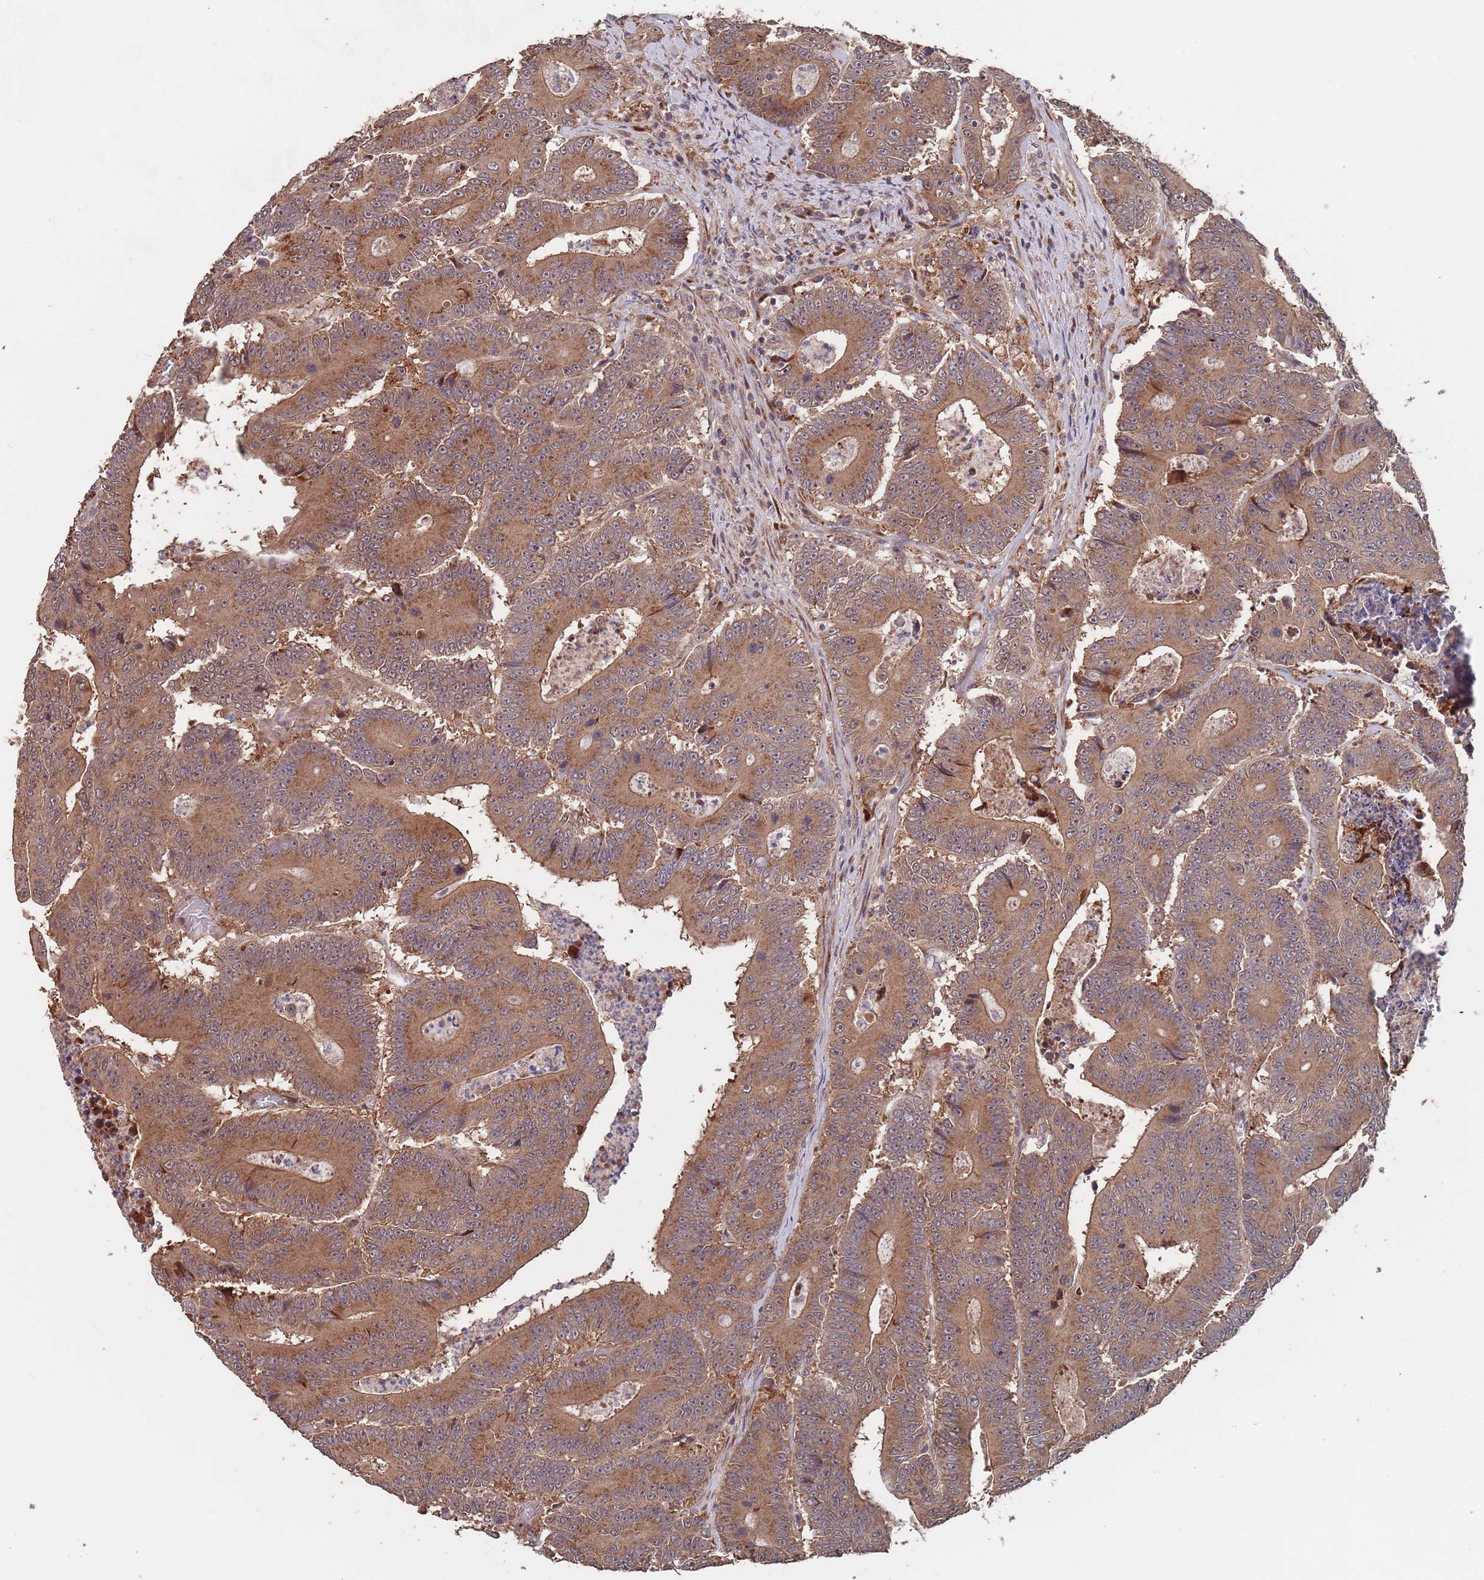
{"staining": {"intensity": "moderate", "quantity": ">75%", "location": "cytoplasmic/membranous"}, "tissue": "colorectal cancer", "cell_type": "Tumor cells", "image_type": "cancer", "snomed": [{"axis": "morphology", "description": "Adenocarcinoma, NOS"}, {"axis": "topography", "description": "Colon"}], "caption": "This histopathology image reveals colorectal cancer (adenocarcinoma) stained with IHC to label a protein in brown. The cytoplasmic/membranous of tumor cells show moderate positivity for the protein. Nuclei are counter-stained blue.", "gene": "UNC45A", "patient": {"sex": "male", "age": 83}}